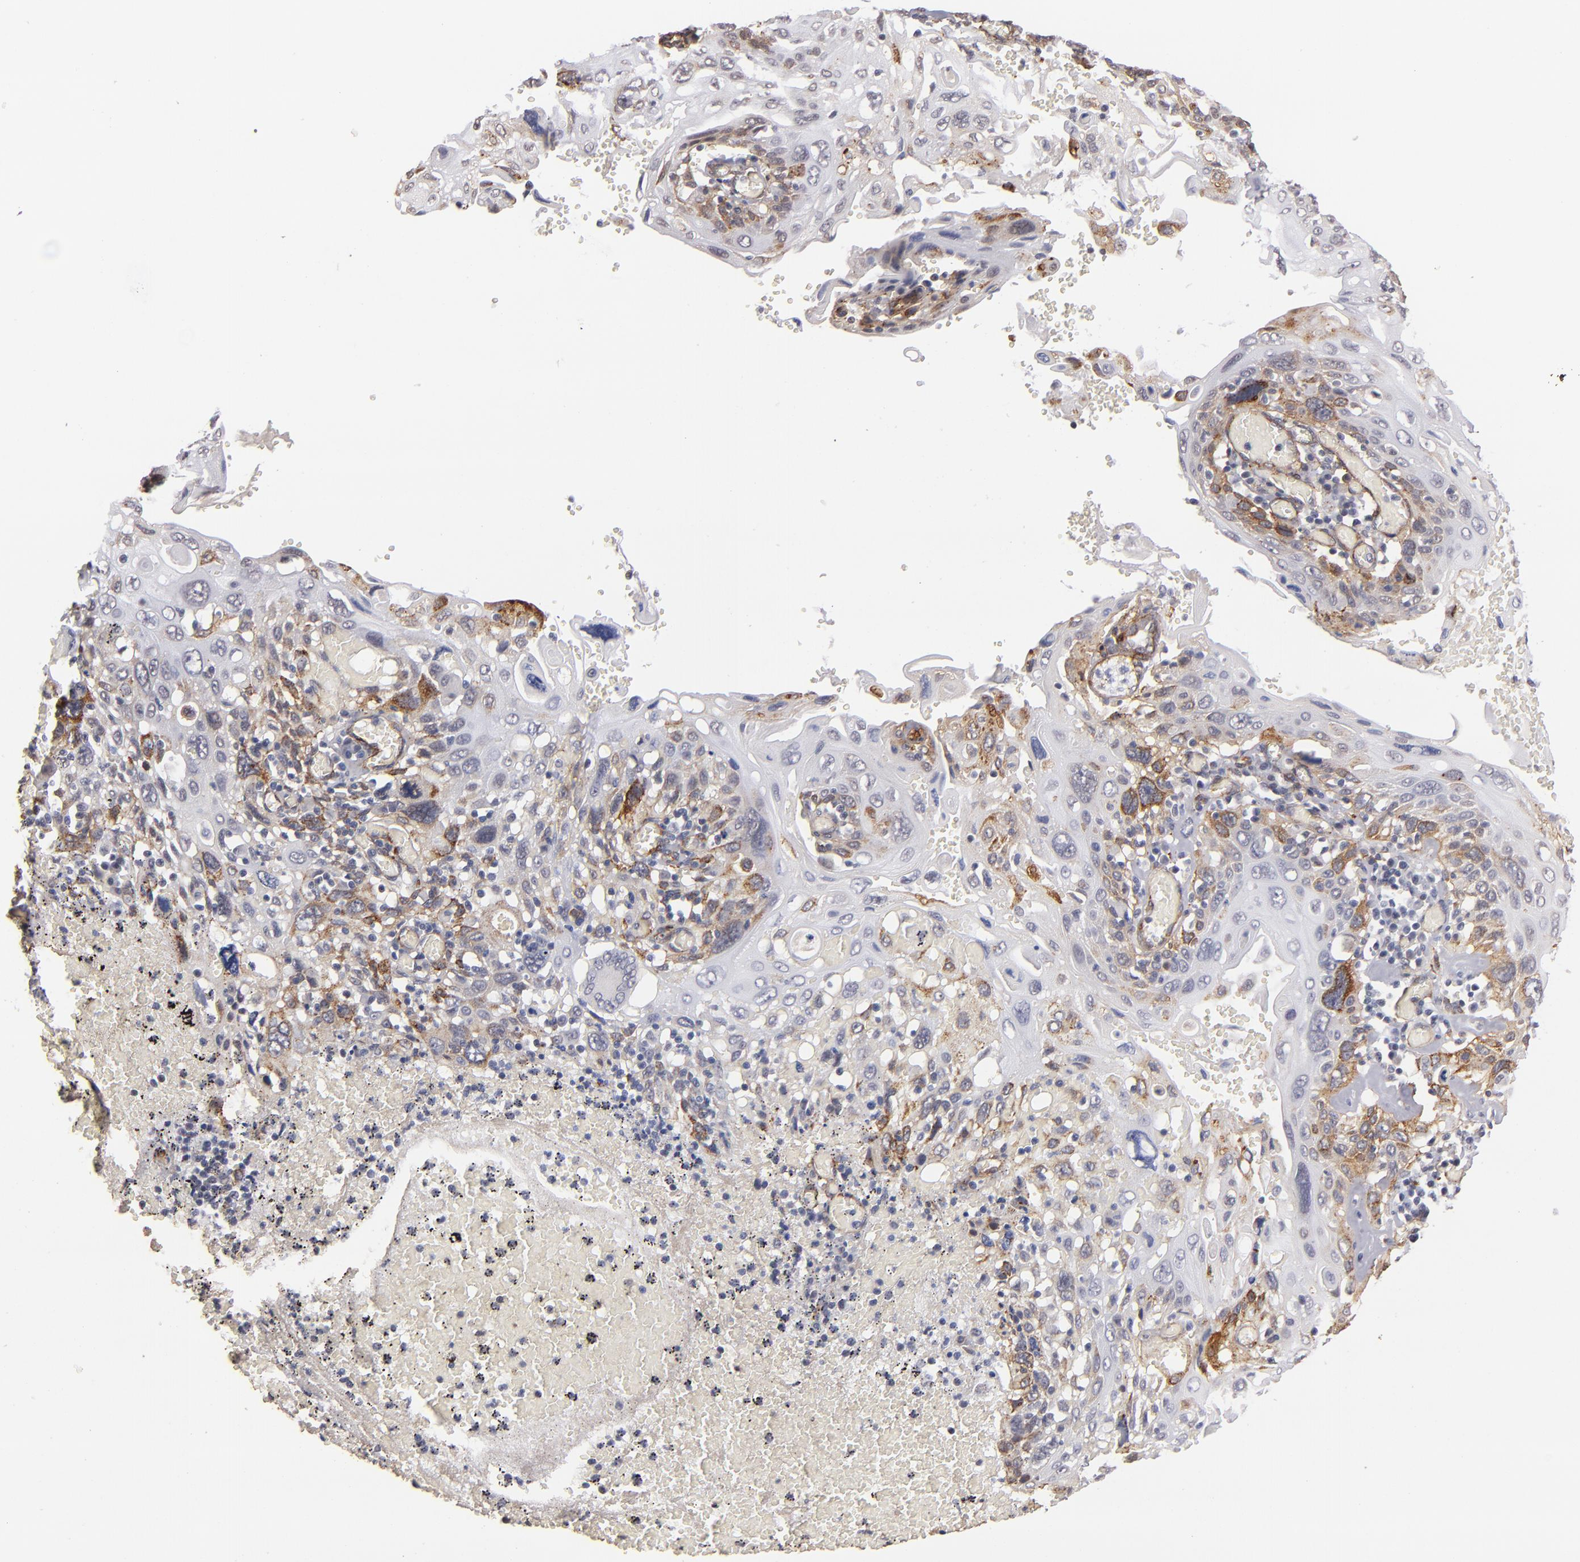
{"staining": {"intensity": "moderate", "quantity": "<25%", "location": "cytoplasmic/membranous"}, "tissue": "cervical cancer", "cell_type": "Tumor cells", "image_type": "cancer", "snomed": [{"axis": "morphology", "description": "Squamous cell carcinoma, NOS"}, {"axis": "topography", "description": "Cervix"}], "caption": "A histopathology image showing moderate cytoplasmic/membranous expression in approximately <25% of tumor cells in cervical cancer (squamous cell carcinoma), as visualized by brown immunohistochemical staining.", "gene": "LAMC1", "patient": {"sex": "female", "age": 54}}